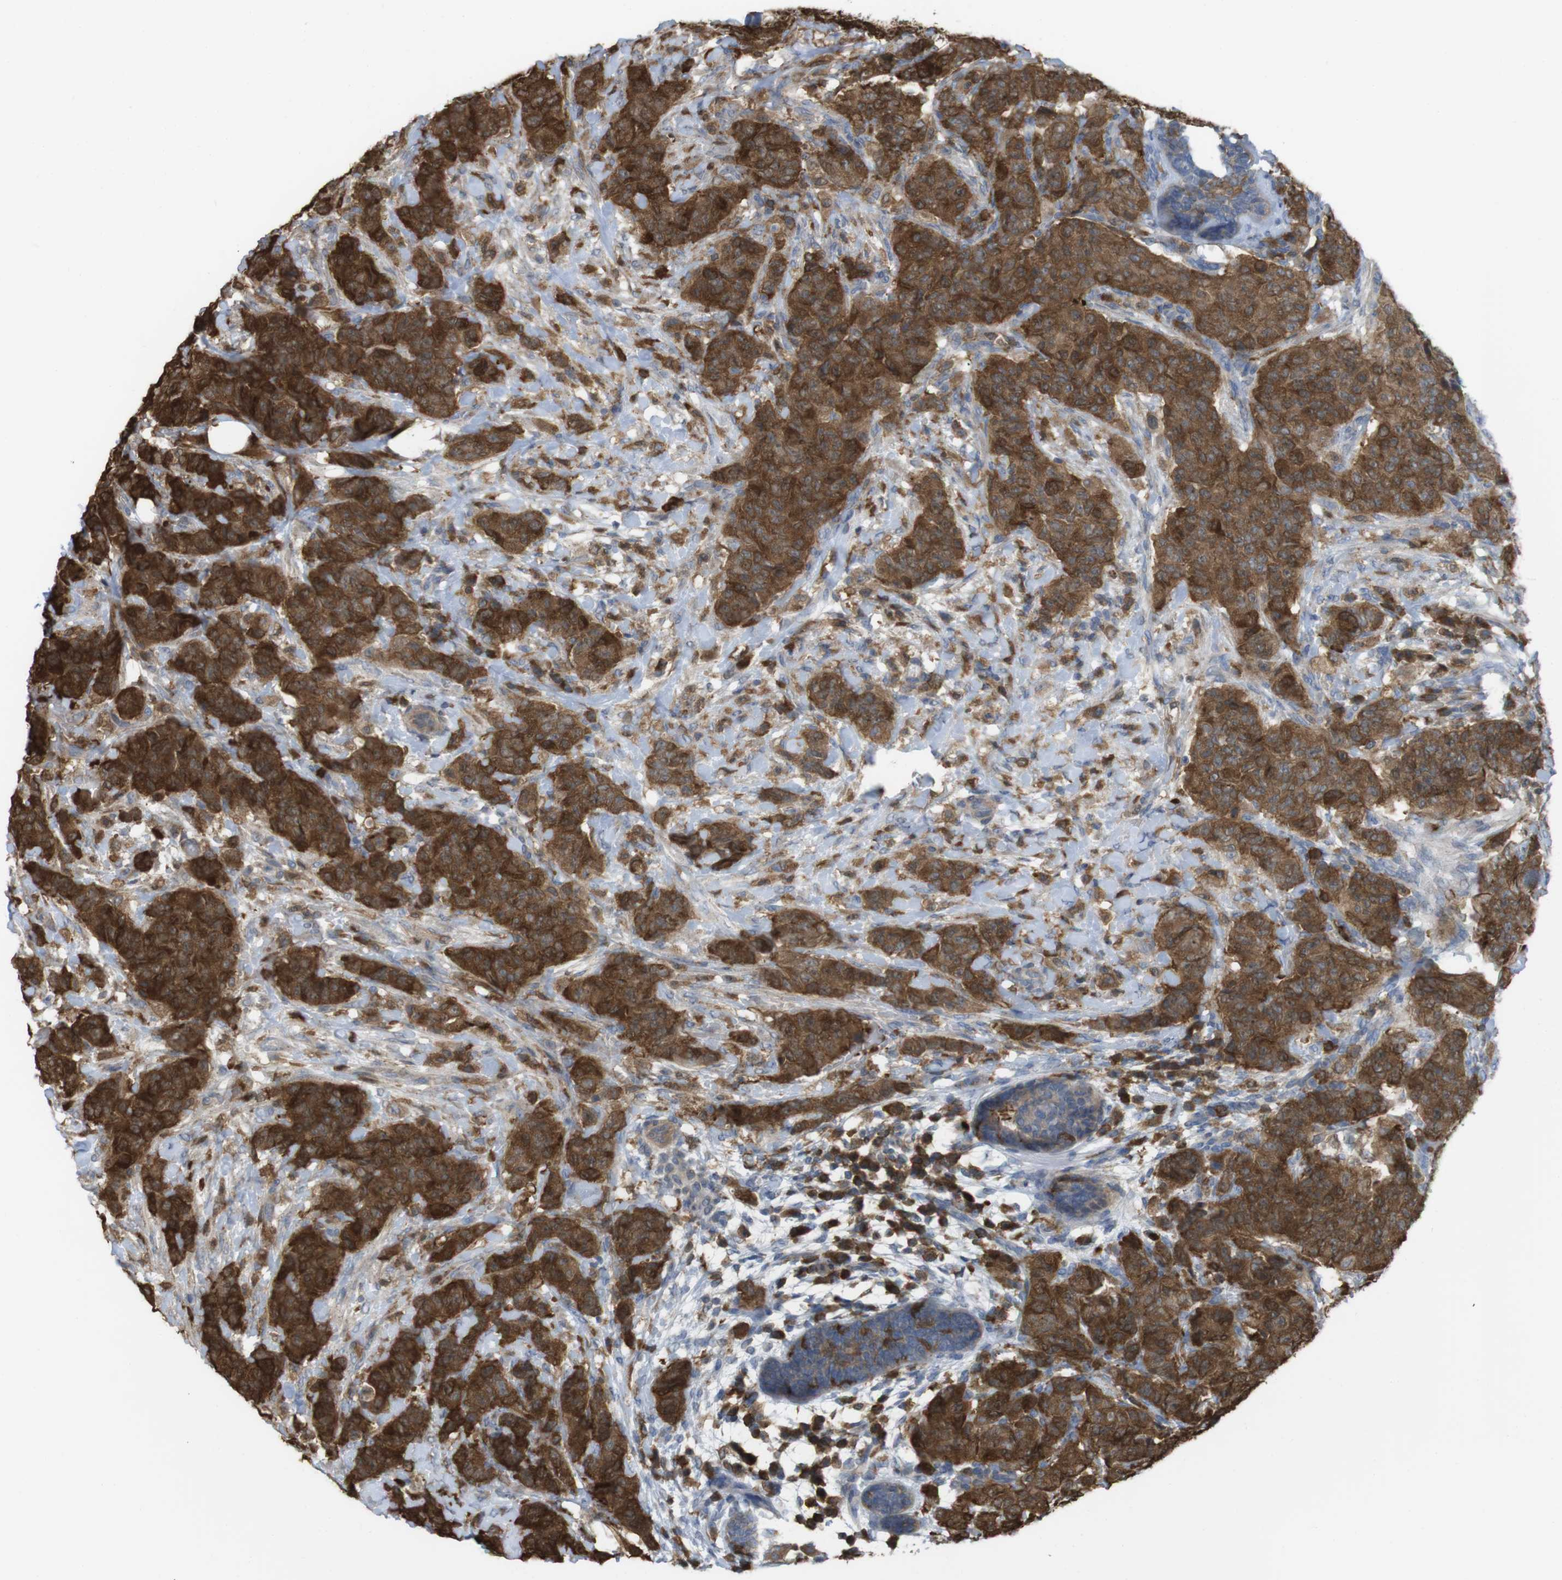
{"staining": {"intensity": "strong", "quantity": ">75%", "location": "cytoplasmic/membranous"}, "tissue": "breast cancer", "cell_type": "Tumor cells", "image_type": "cancer", "snomed": [{"axis": "morphology", "description": "Normal tissue, NOS"}, {"axis": "morphology", "description": "Duct carcinoma"}, {"axis": "topography", "description": "Breast"}], "caption": "Protein staining of intraductal carcinoma (breast) tissue reveals strong cytoplasmic/membranous expression in approximately >75% of tumor cells. (Stains: DAB in brown, nuclei in blue, Microscopy: brightfield microscopy at high magnification).", "gene": "PRKCD", "patient": {"sex": "female", "age": 40}}